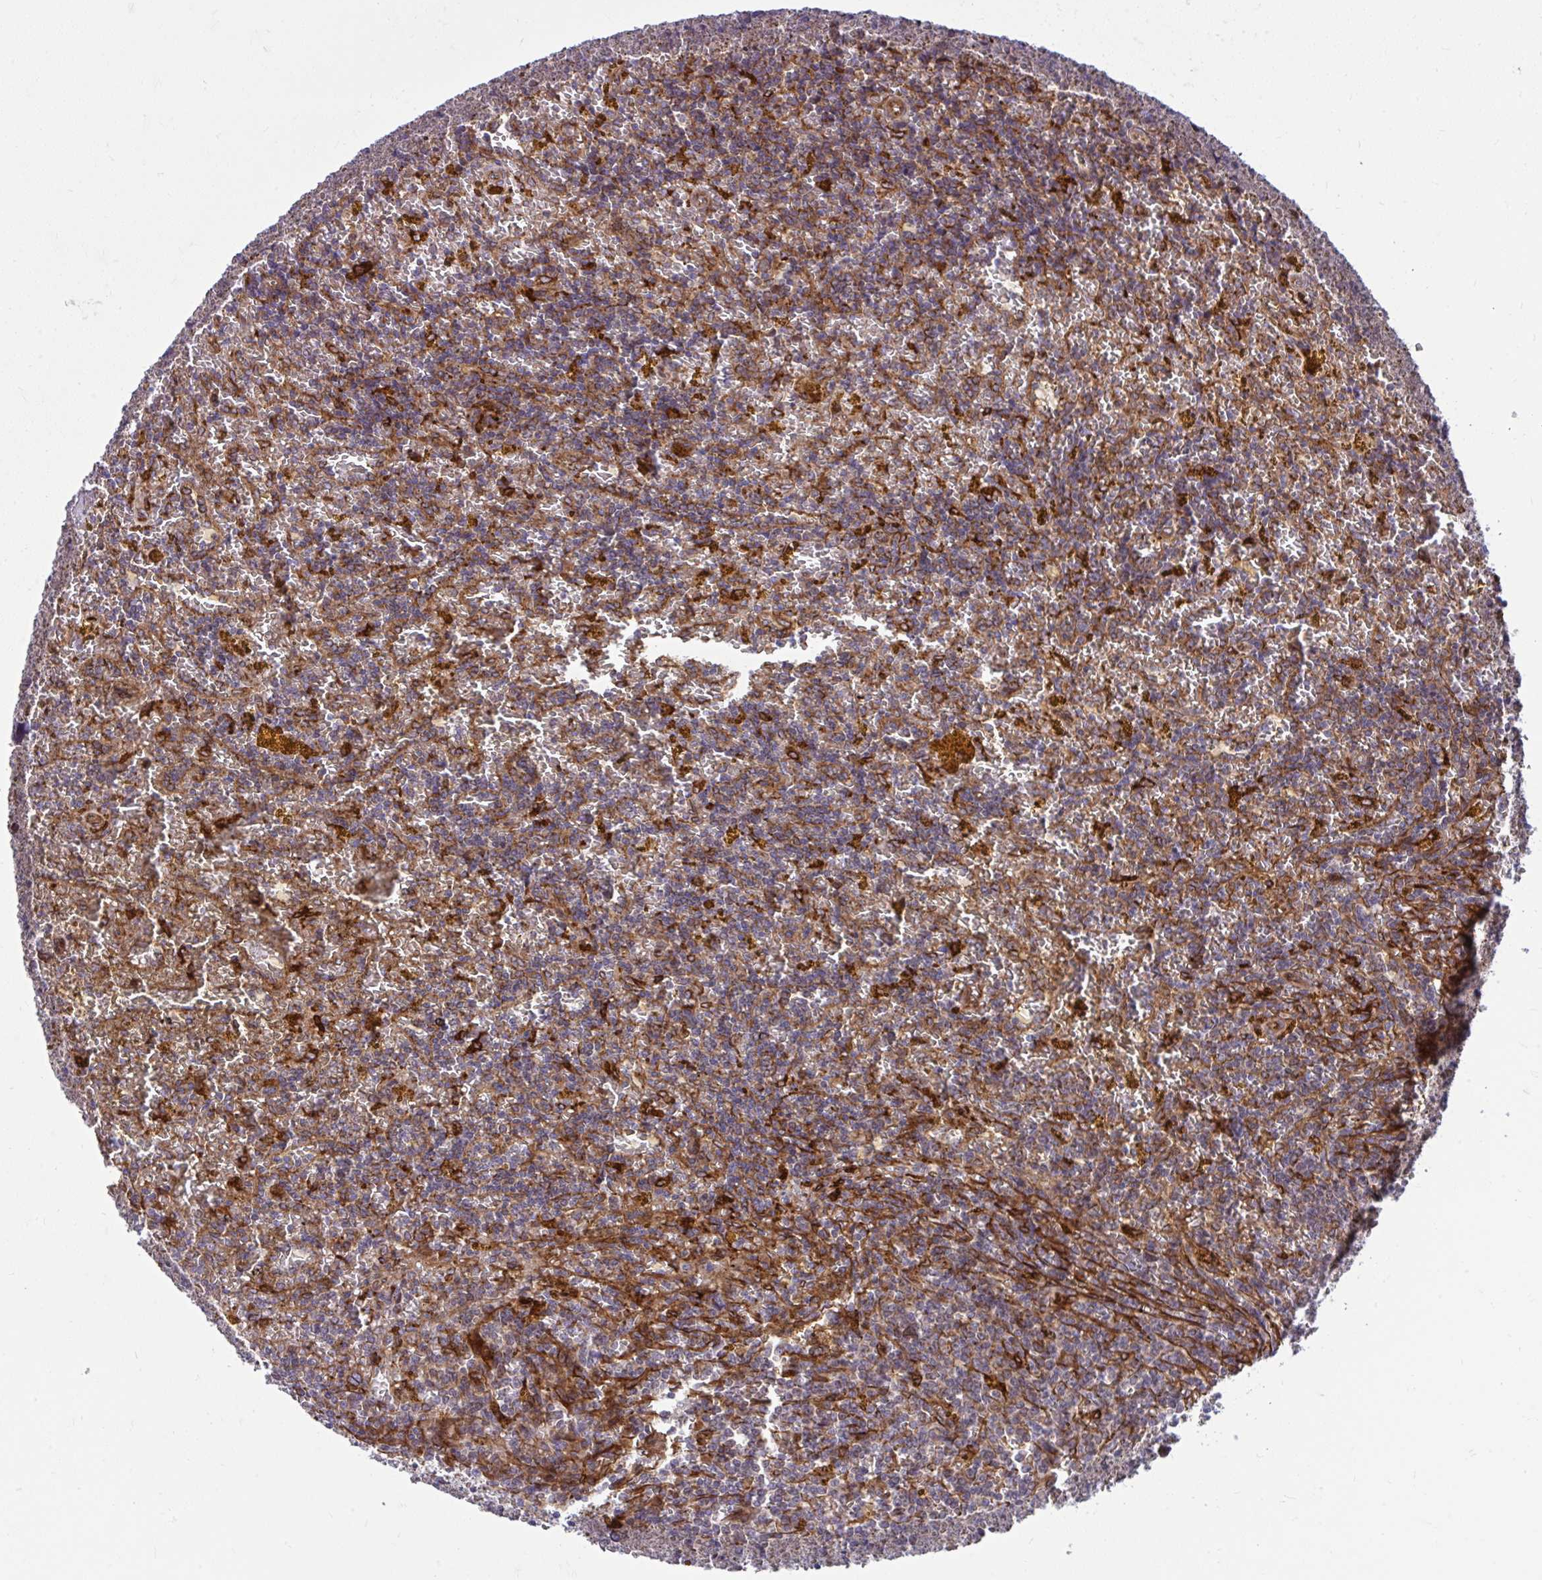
{"staining": {"intensity": "weak", "quantity": "25%-75%", "location": "cytoplasmic/membranous"}, "tissue": "lymphoma", "cell_type": "Tumor cells", "image_type": "cancer", "snomed": [{"axis": "morphology", "description": "Malignant lymphoma, non-Hodgkin's type, Low grade"}, {"axis": "topography", "description": "Spleen"}, {"axis": "topography", "description": "Lymph node"}], "caption": "This is an image of immunohistochemistry staining of lymphoma, which shows weak positivity in the cytoplasmic/membranous of tumor cells.", "gene": "STIM2", "patient": {"sex": "female", "age": 66}}